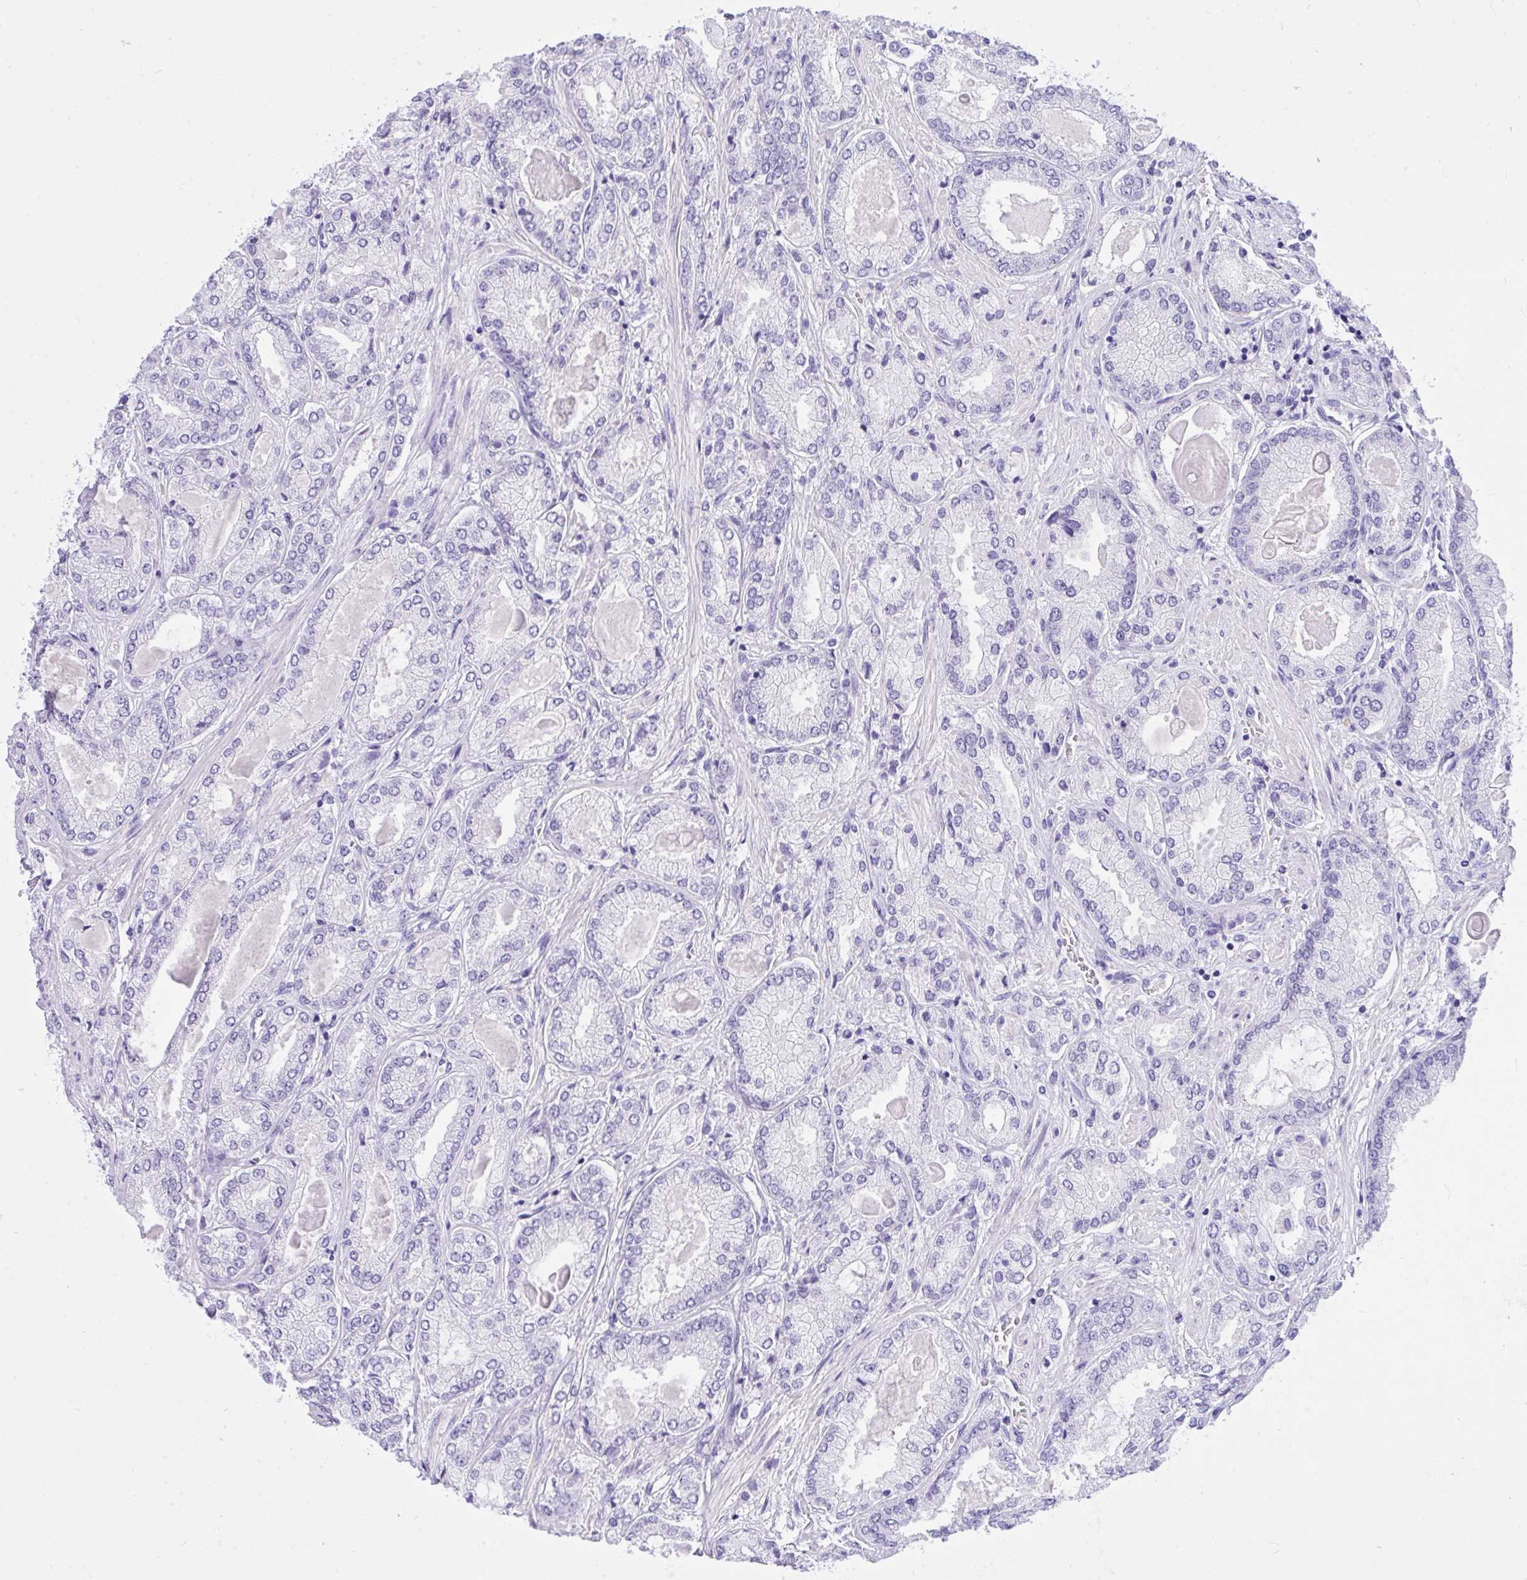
{"staining": {"intensity": "negative", "quantity": "none", "location": "none"}, "tissue": "prostate cancer", "cell_type": "Tumor cells", "image_type": "cancer", "snomed": [{"axis": "morphology", "description": "Adenocarcinoma, High grade"}, {"axis": "topography", "description": "Prostate"}], "caption": "Photomicrograph shows no protein staining in tumor cells of prostate high-grade adenocarcinoma tissue. Brightfield microscopy of immunohistochemistry stained with DAB (3,3'-diaminobenzidine) (brown) and hematoxylin (blue), captured at high magnification.", "gene": "TLN2", "patient": {"sex": "male", "age": 68}}